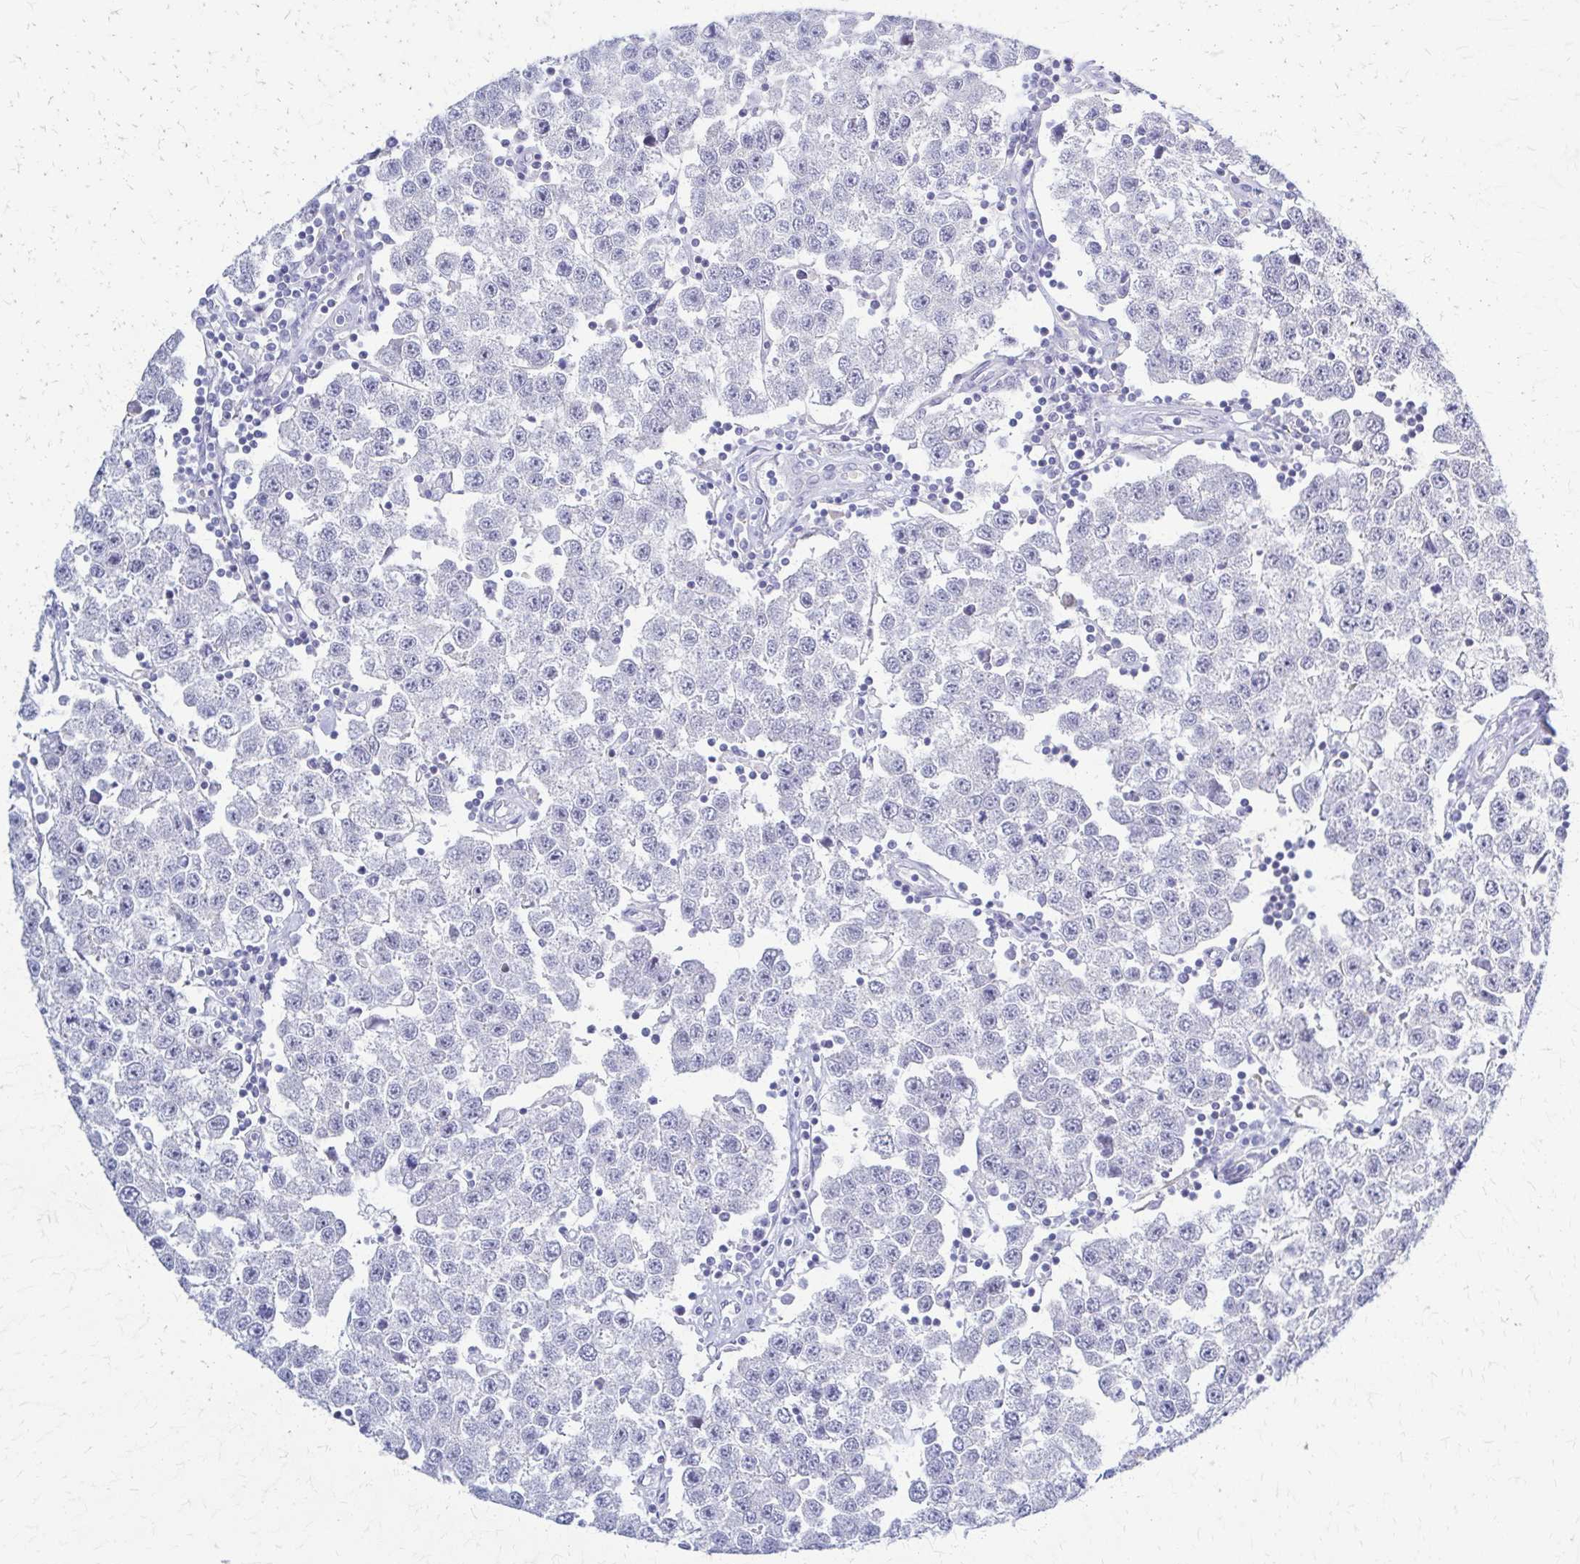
{"staining": {"intensity": "negative", "quantity": "none", "location": "none"}, "tissue": "testis cancer", "cell_type": "Tumor cells", "image_type": "cancer", "snomed": [{"axis": "morphology", "description": "Seminoma, NOS"}, {"axis": "topography", "description": "Testis"}], "caption": "Immunohistochemistry histopathology image of neoplastic tissue: human testis cancer (seminoma) stained with DAB exhibits no significant protein expression in tumor cells. The staining was performed using DAB to visualize the protein expression in brown, while the nuclei were stained in blue with hematoxylin (Magnification: 20x).", "gene": "RHOBTB2", "patient": {"sex": "male", "age": 34}}